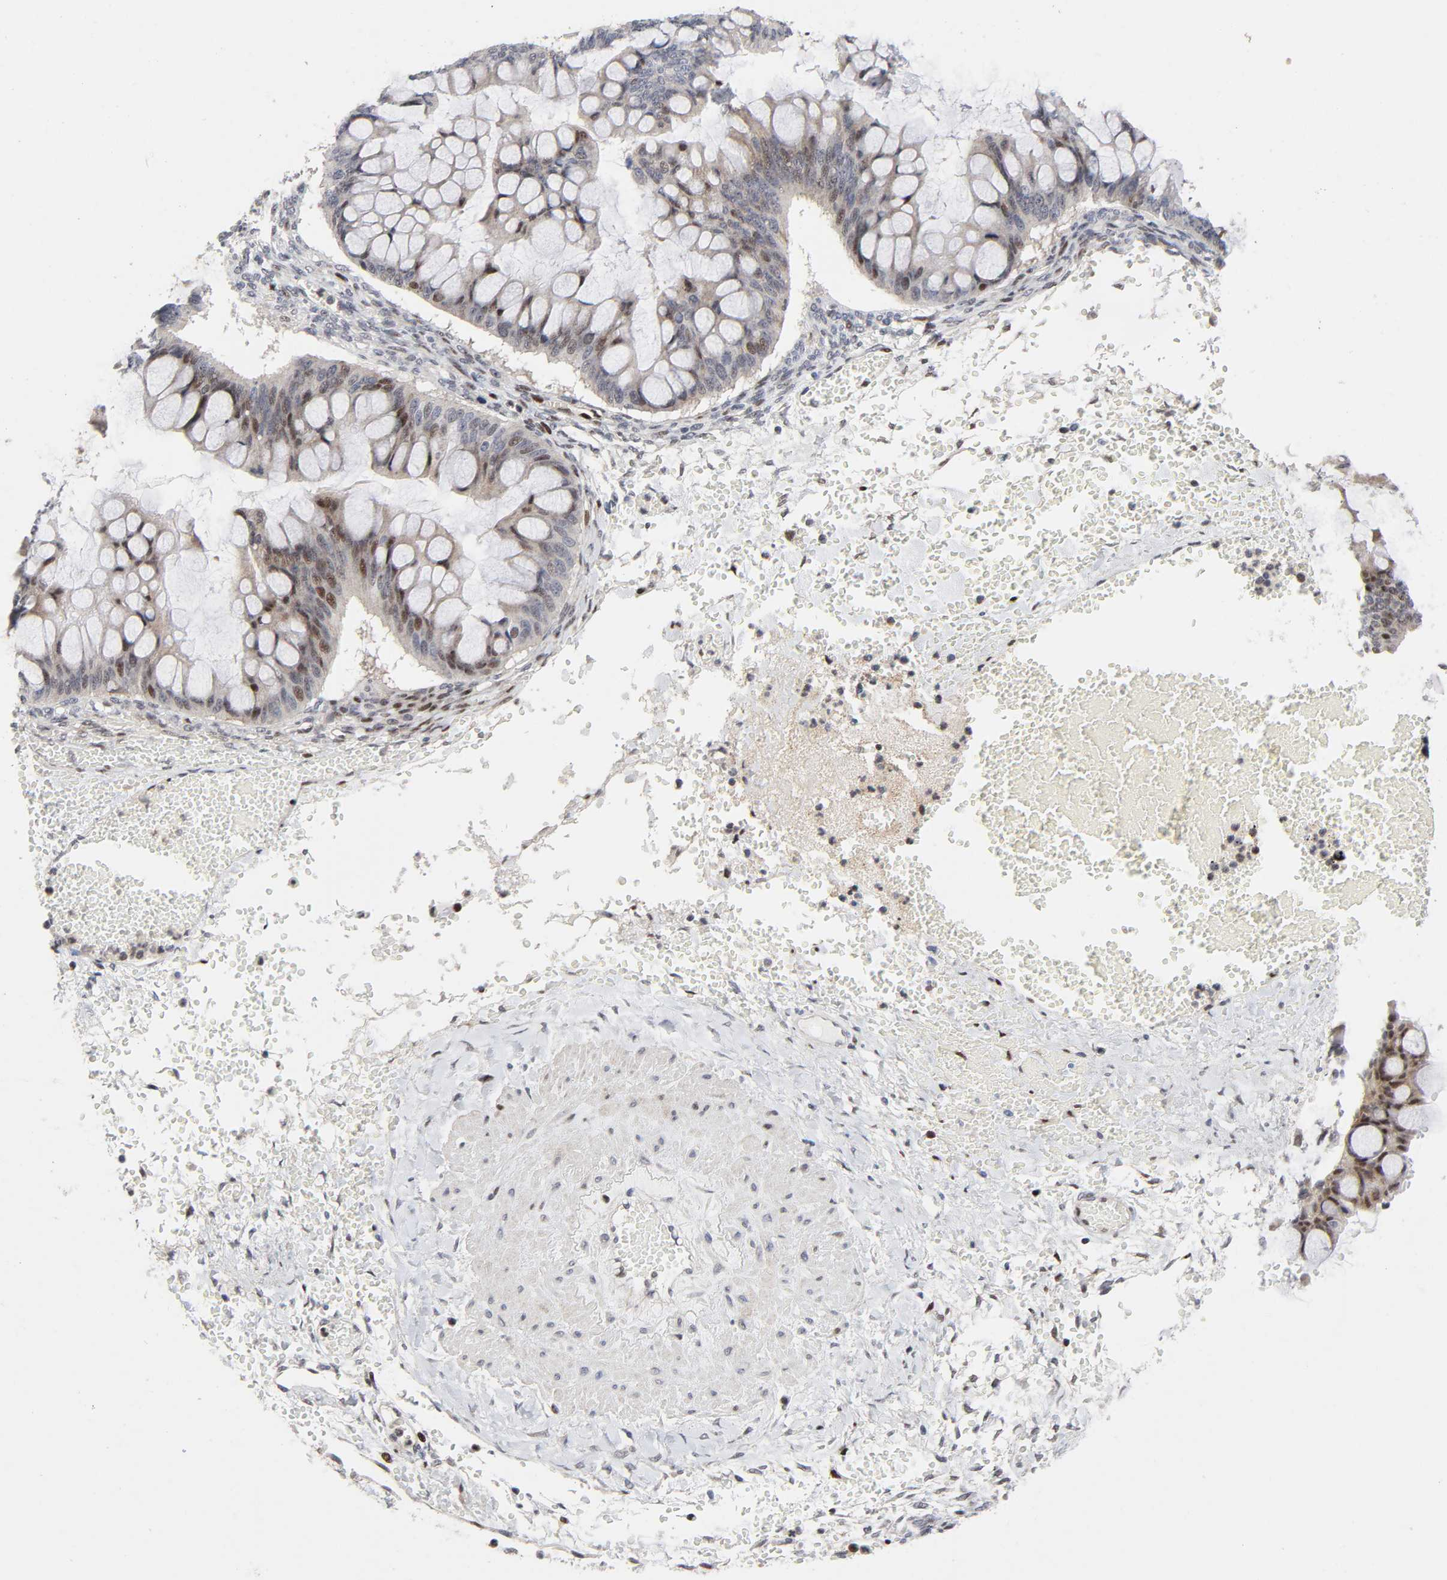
{"staining": {"intensity": "moderate", "quantity": "25%-75%", "location": "nuclear"}, "tissue": "ovarian cancer", "cell_type": "Tumor cells", "image_type": "cancer", "snomed": [{"axis": "morphology", "description": "Cystadenocarcinoma, mucinous, NOS"}, {"axis": "topography", "description": "Ovary"}], "caption": "The micrograph shows staining of mucinous cystadenocarcinoma (ovarian), revealing moderate nuclear protein staining (brown color) within tumor cells. (Stains: DAB (3,3'-diaminobenzidine) in brown, nuclei in blue, Microscopy: brightfield microscopy at high magnification).", "gene": "STK38", "patient": {"sex": "female", "age": 73}}